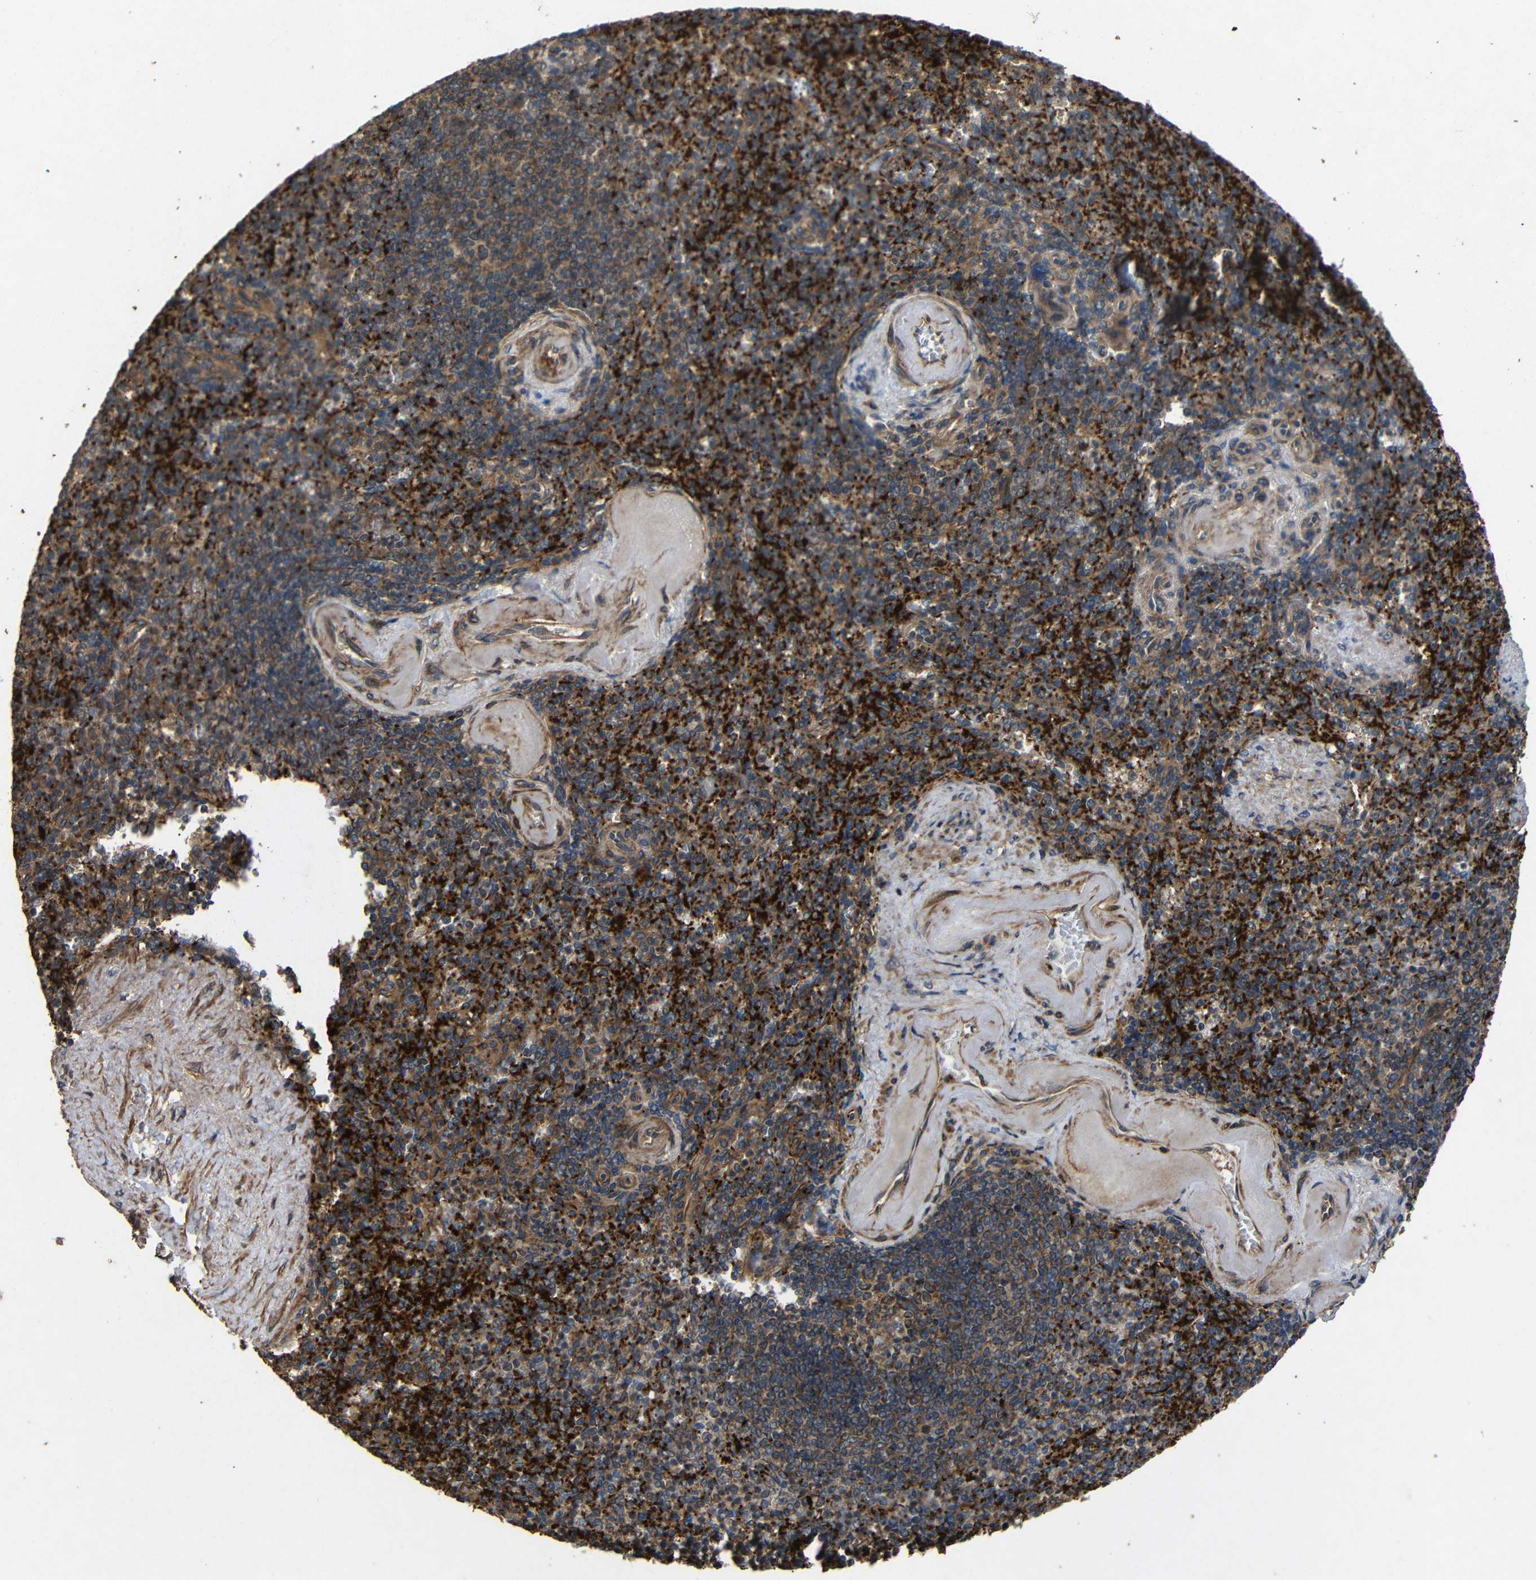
{"staining": {"intensity": "strong", "quantity": ">75%", "location": "cytoplasmic/membranous"}, "tissue": "spleen", "cell_type": "Cells in red pulp", "image_type": "normal", "snomed": [{"axis": "morphology", "description": "Normal tissue, NOS"}, {"axis": "topography", "description": "Spleen"}], "caption": "An immunohistochemistry (IHC) photomicrograph of unremarkable tissue is shown. Protein staining in brown labels strong cytoplasmic/membranous positivity in spleen within cells in red pulp.", "gene": "EIF2S1", "patient": {"sex": "female", "age": 74}}